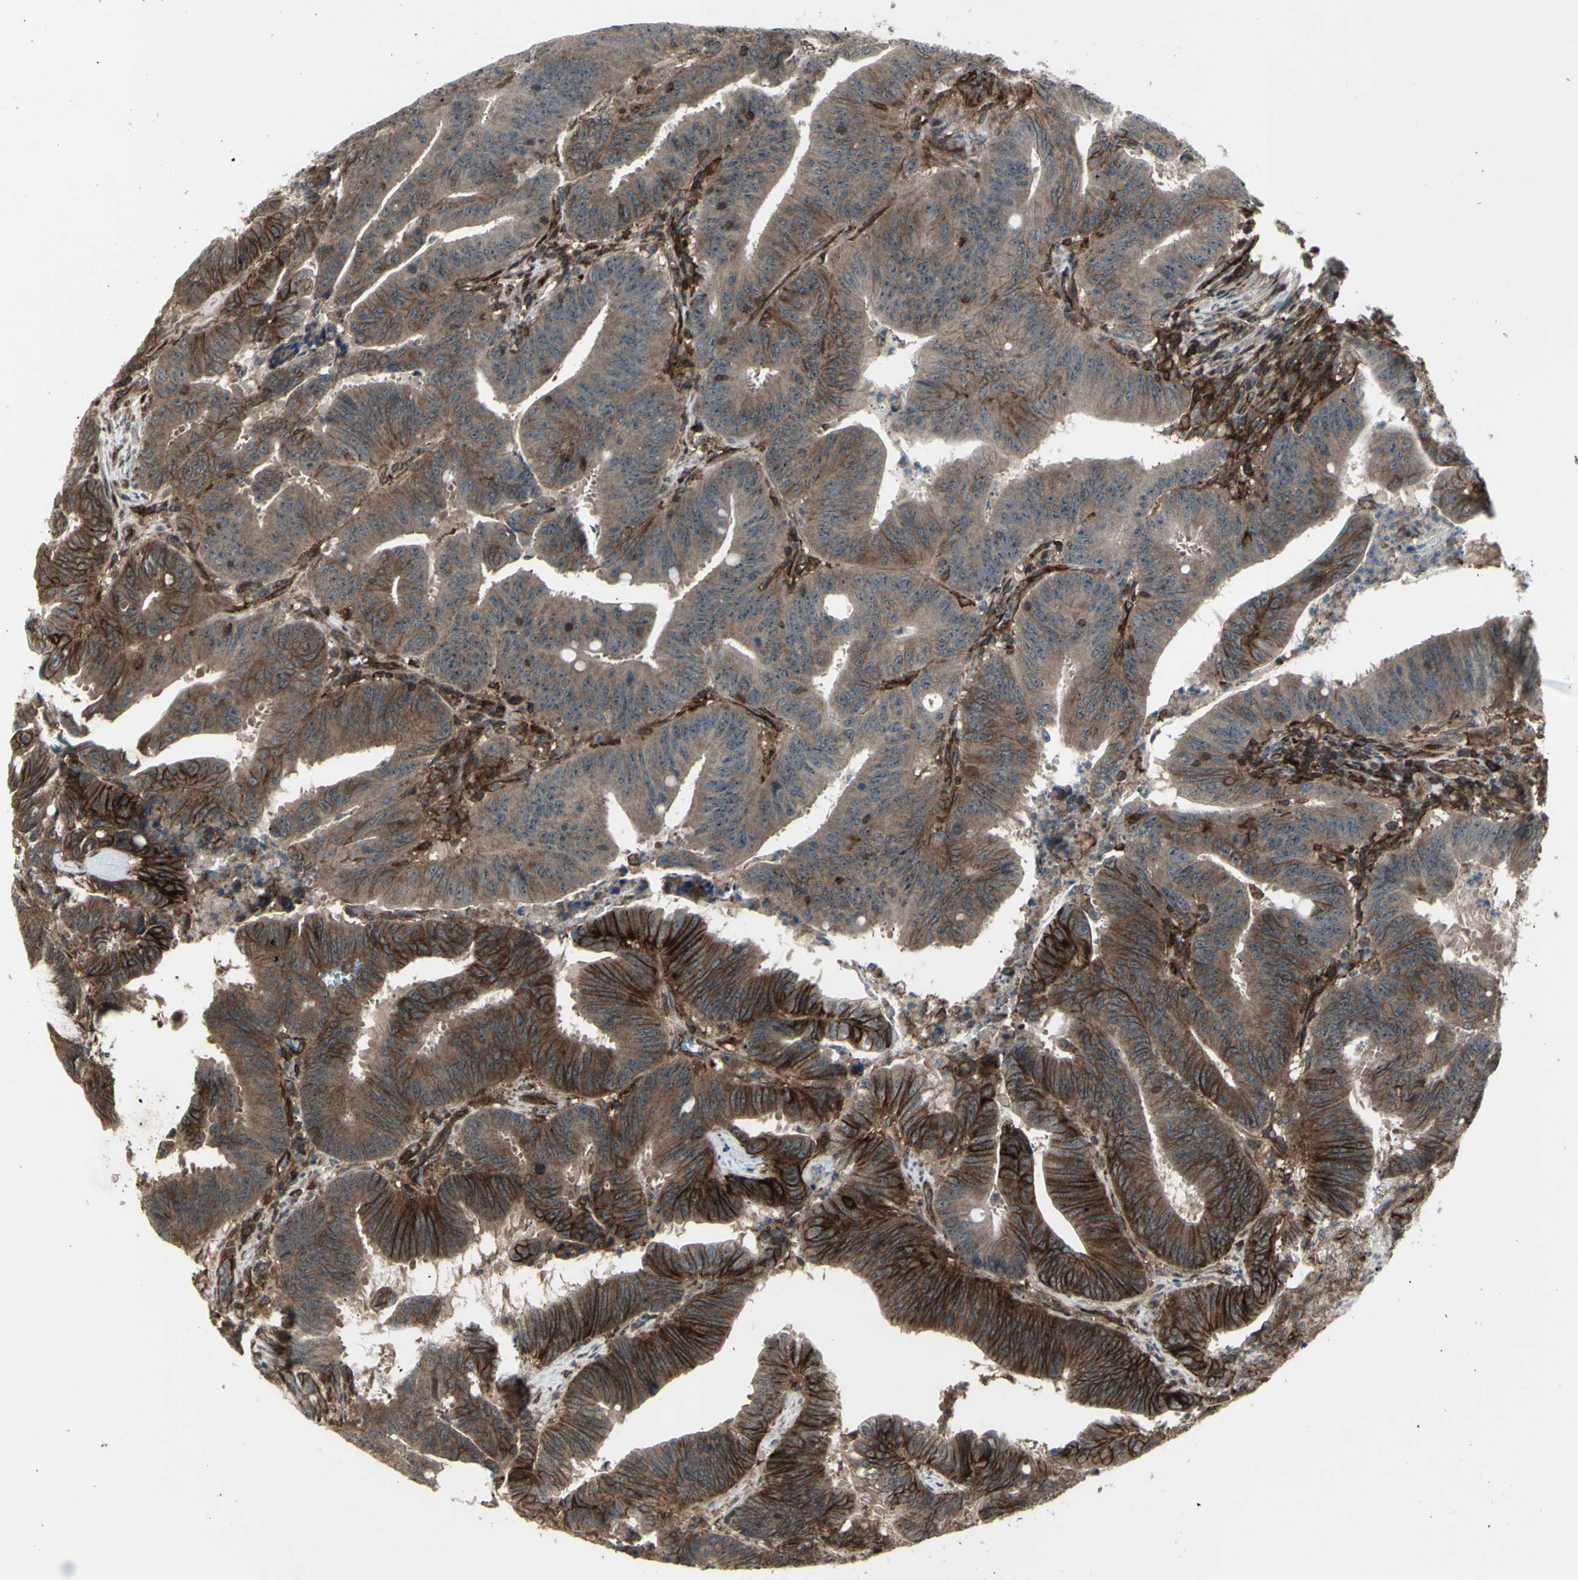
{"staining": {"intensity": "strong", "quantity": ">75%", "location": "cytoplasmic/membranous"}, "tissue": "colorectal cancer", "cell_type": "Tumor cells", "image_type": "cancer", "snomed": [{"axis": "morphology", "description": "Adenocarcinoma, NOS"}, {"axis": "topography", "description": "Colon"}], "caption": "There is high levels of strong cytoplasmic/membranous expression in tumor cells of colorectal cancer, as demonstrated by immunohistochemical staining (brown color).", "gene": "FXYD5", "patient": {"sex": "male", "age": 45}}